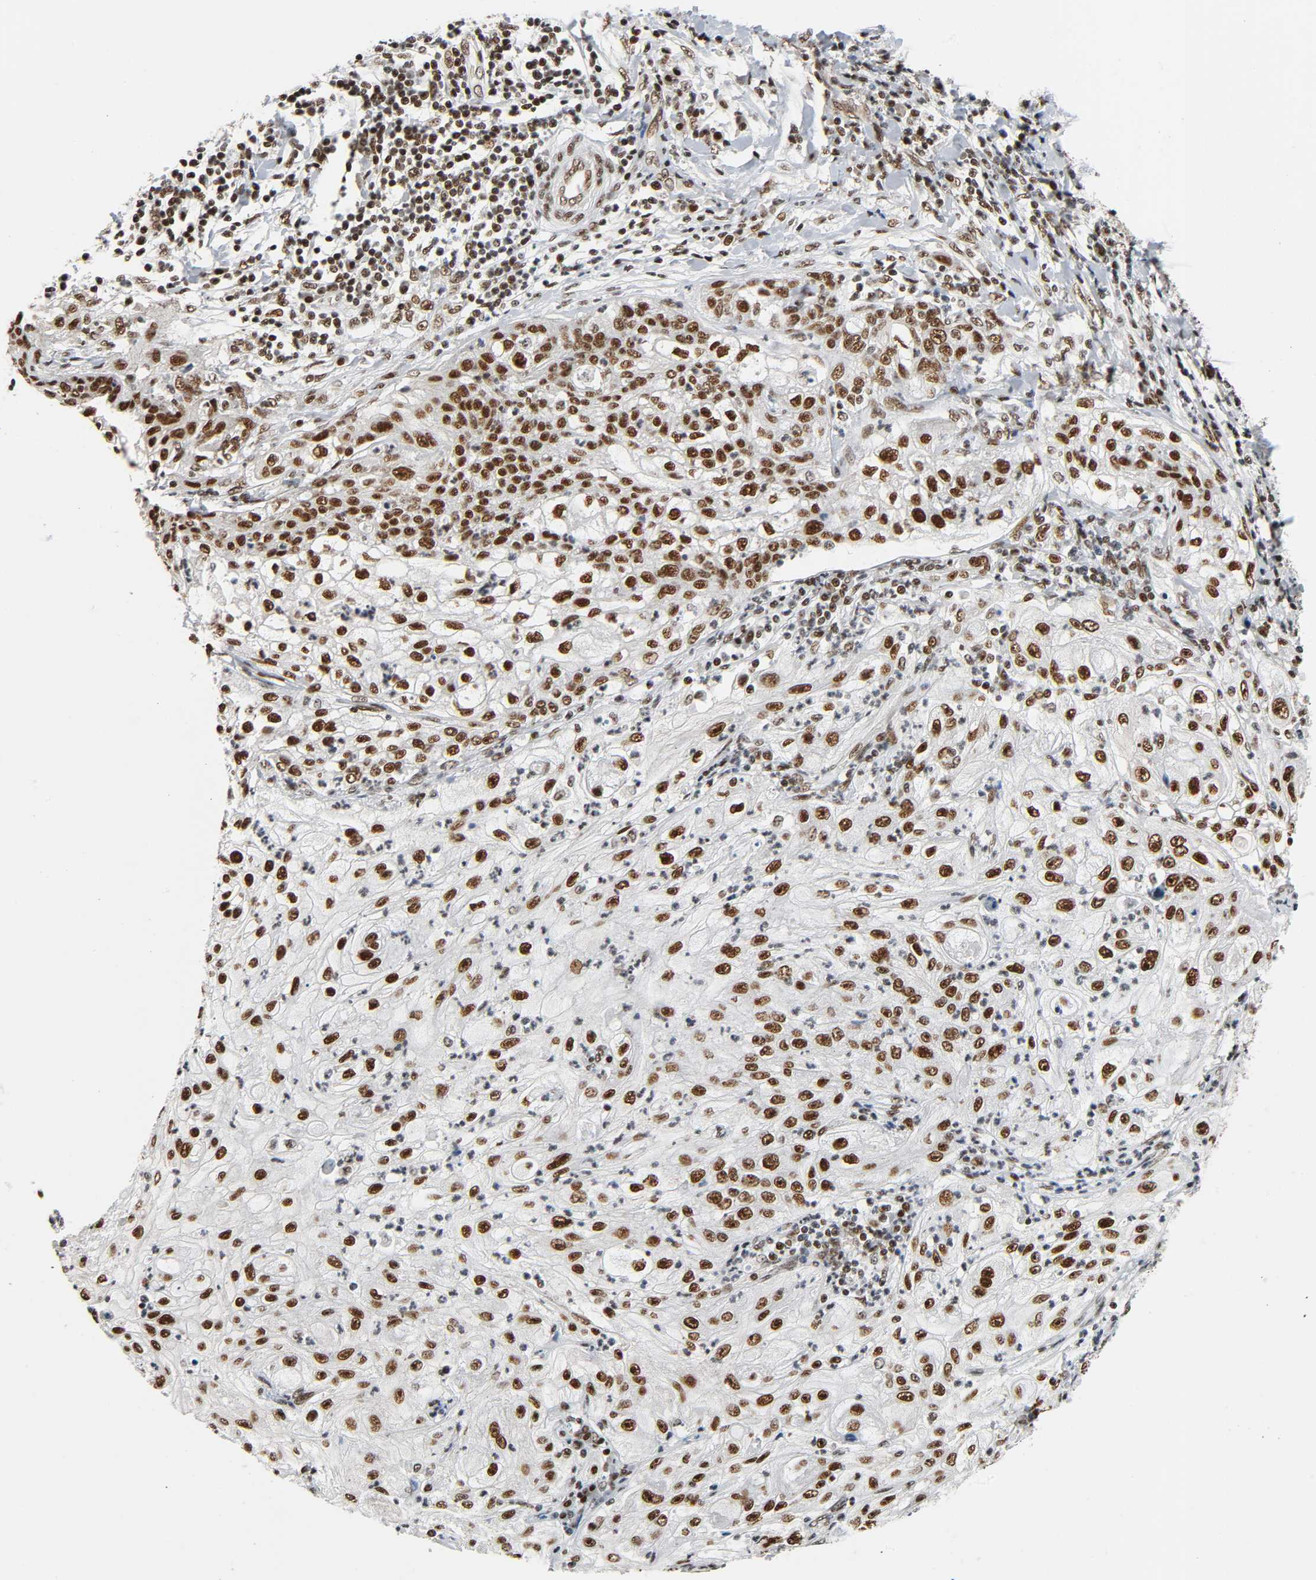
{"staining": {"intensity": "strong", "quantity": ">75%", "location": "nuclear"}, "tissue": "lung cancer", "cell_type": "Tumor cells", "image_type": "cancer", "snomed": [{"axis": "morphology", "description": "Inflammation, NOS"}, {"axis": "morphology", "description": "Squamous cell carcinoma, NOS"}, {"axis": "topography", "description": "Lymph node"}, {"axis": "topography", "description": "Soft tissue"}, {"axis": "topography", "description": "Lung"}], "caption": "Squamous cell carcinoma (lung) was stained to show a protein in brown. There is high levels of strong nuclear positivity in about >75% of tumor cells.", "gene": "CDK9", "patient": {"sex": "male", "age": 66}}